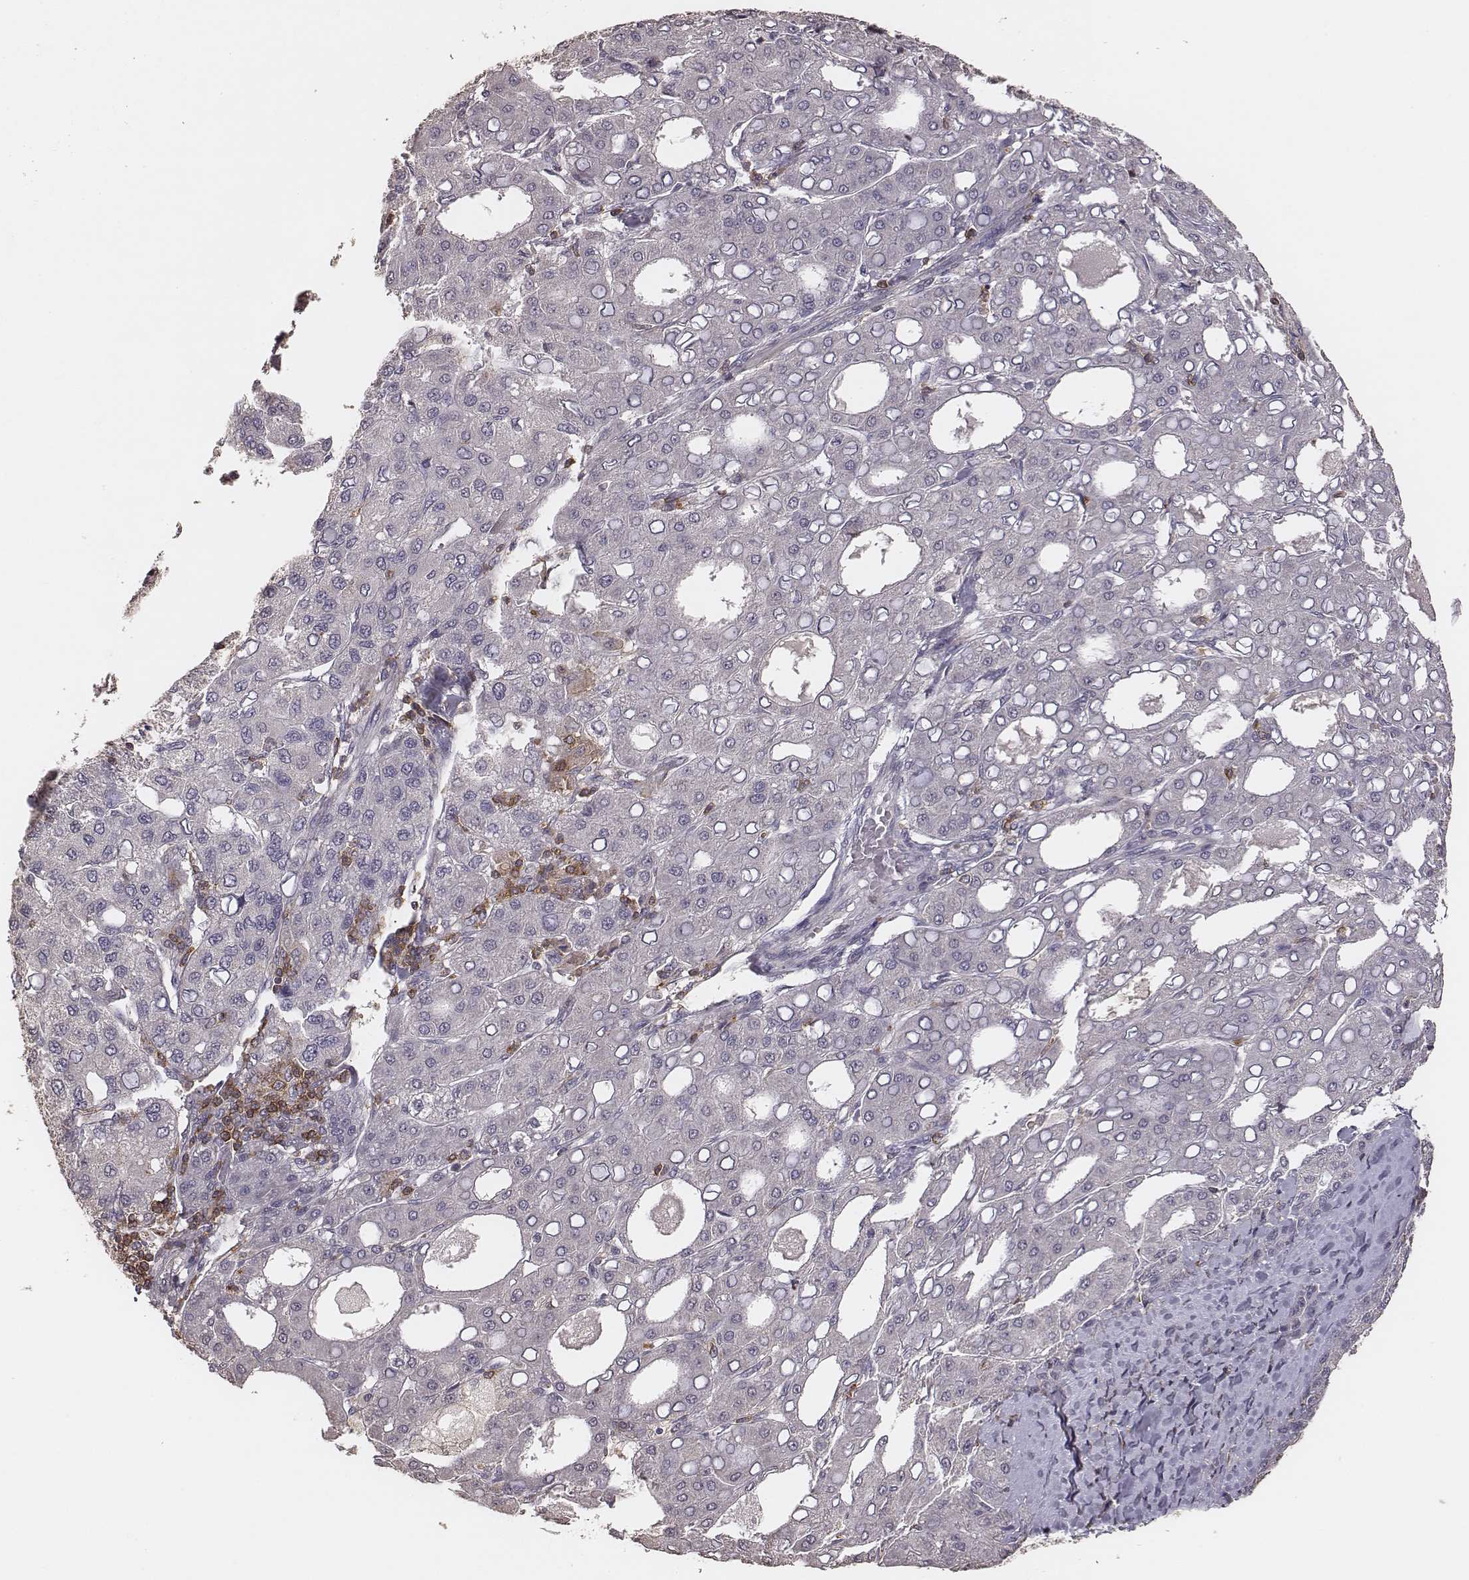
{"staining": {"intensity": "negative", "quantity": "none", "location": "none"}, "tissue": "liver cancer", "cell_type": "Tumor cells", "image_type": "cancer", "snomed": [{"axis": "morphology", "description": "Carcinoma, Hepatocellular, NOS"}, {"axis": "topography", "description": "Liver"}], "caption": "Tumor cells are negative for protein expression in human liver cancer.", "gene": "PILRA", "patient": {"sex": "male", "age": 65}}